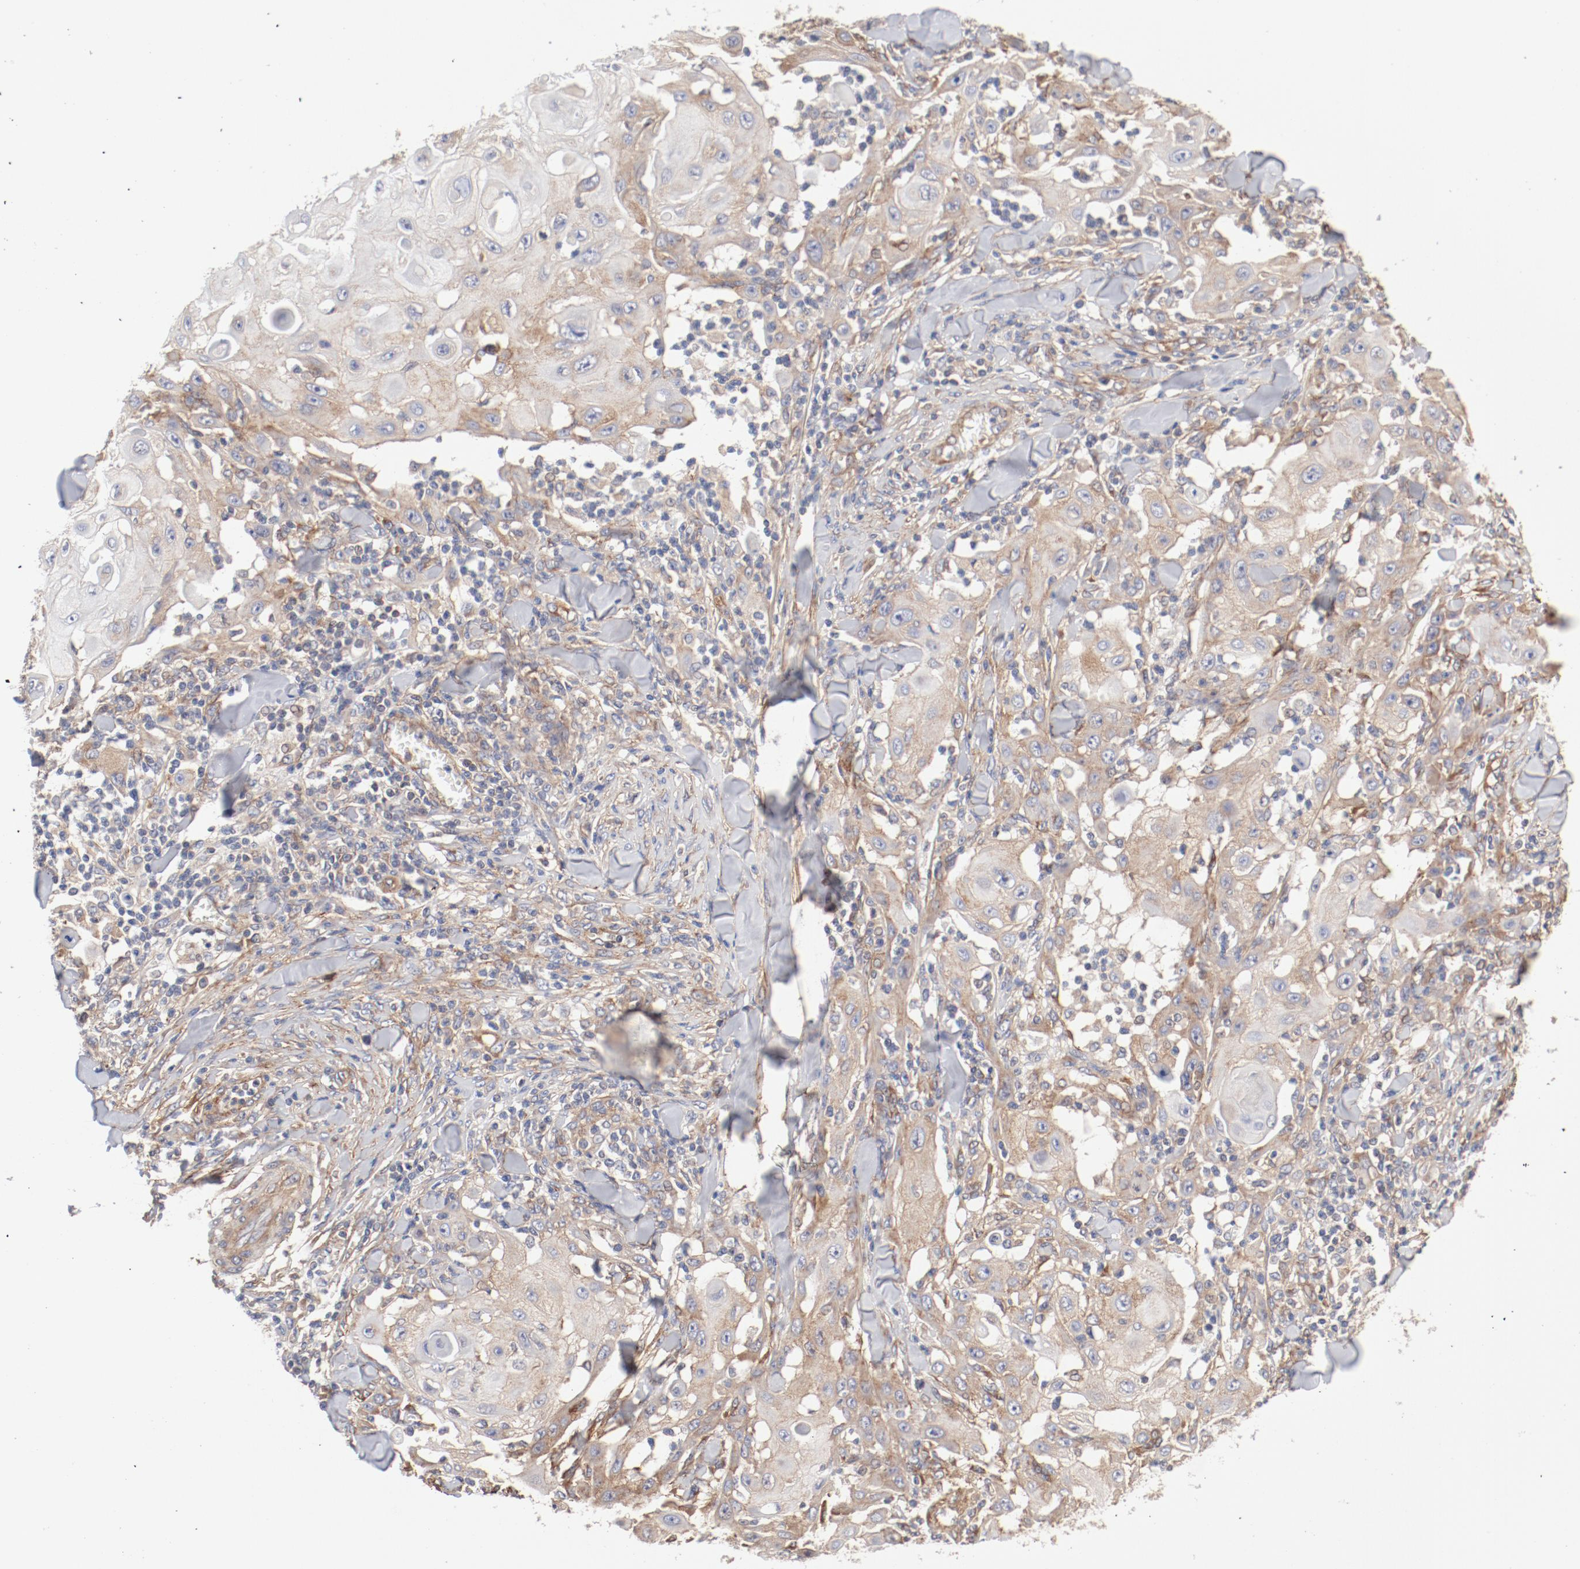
{"staining": {"intensity": "moderate", "quantity": "<25%", "location": "cytoplasmic/membranous"}, "tissue": "skin cancer", "cell_type": "Tumor cells", "image_type": "cancer", "snomed": [{"axis": "morphology", "description": "Squamous cell carcinoma, NOS"}, {"axis": "topography", "description": "Skin"}], "caption": "Immunohistochemical staining of skin squamous cell carcinoma exhibits low levels of moderate cytoplasmic/membranous protein positivity in approximately <25% of tumor cells.", "gene": "AP2A1", "patient": {"sex": "male", "age": 24}}